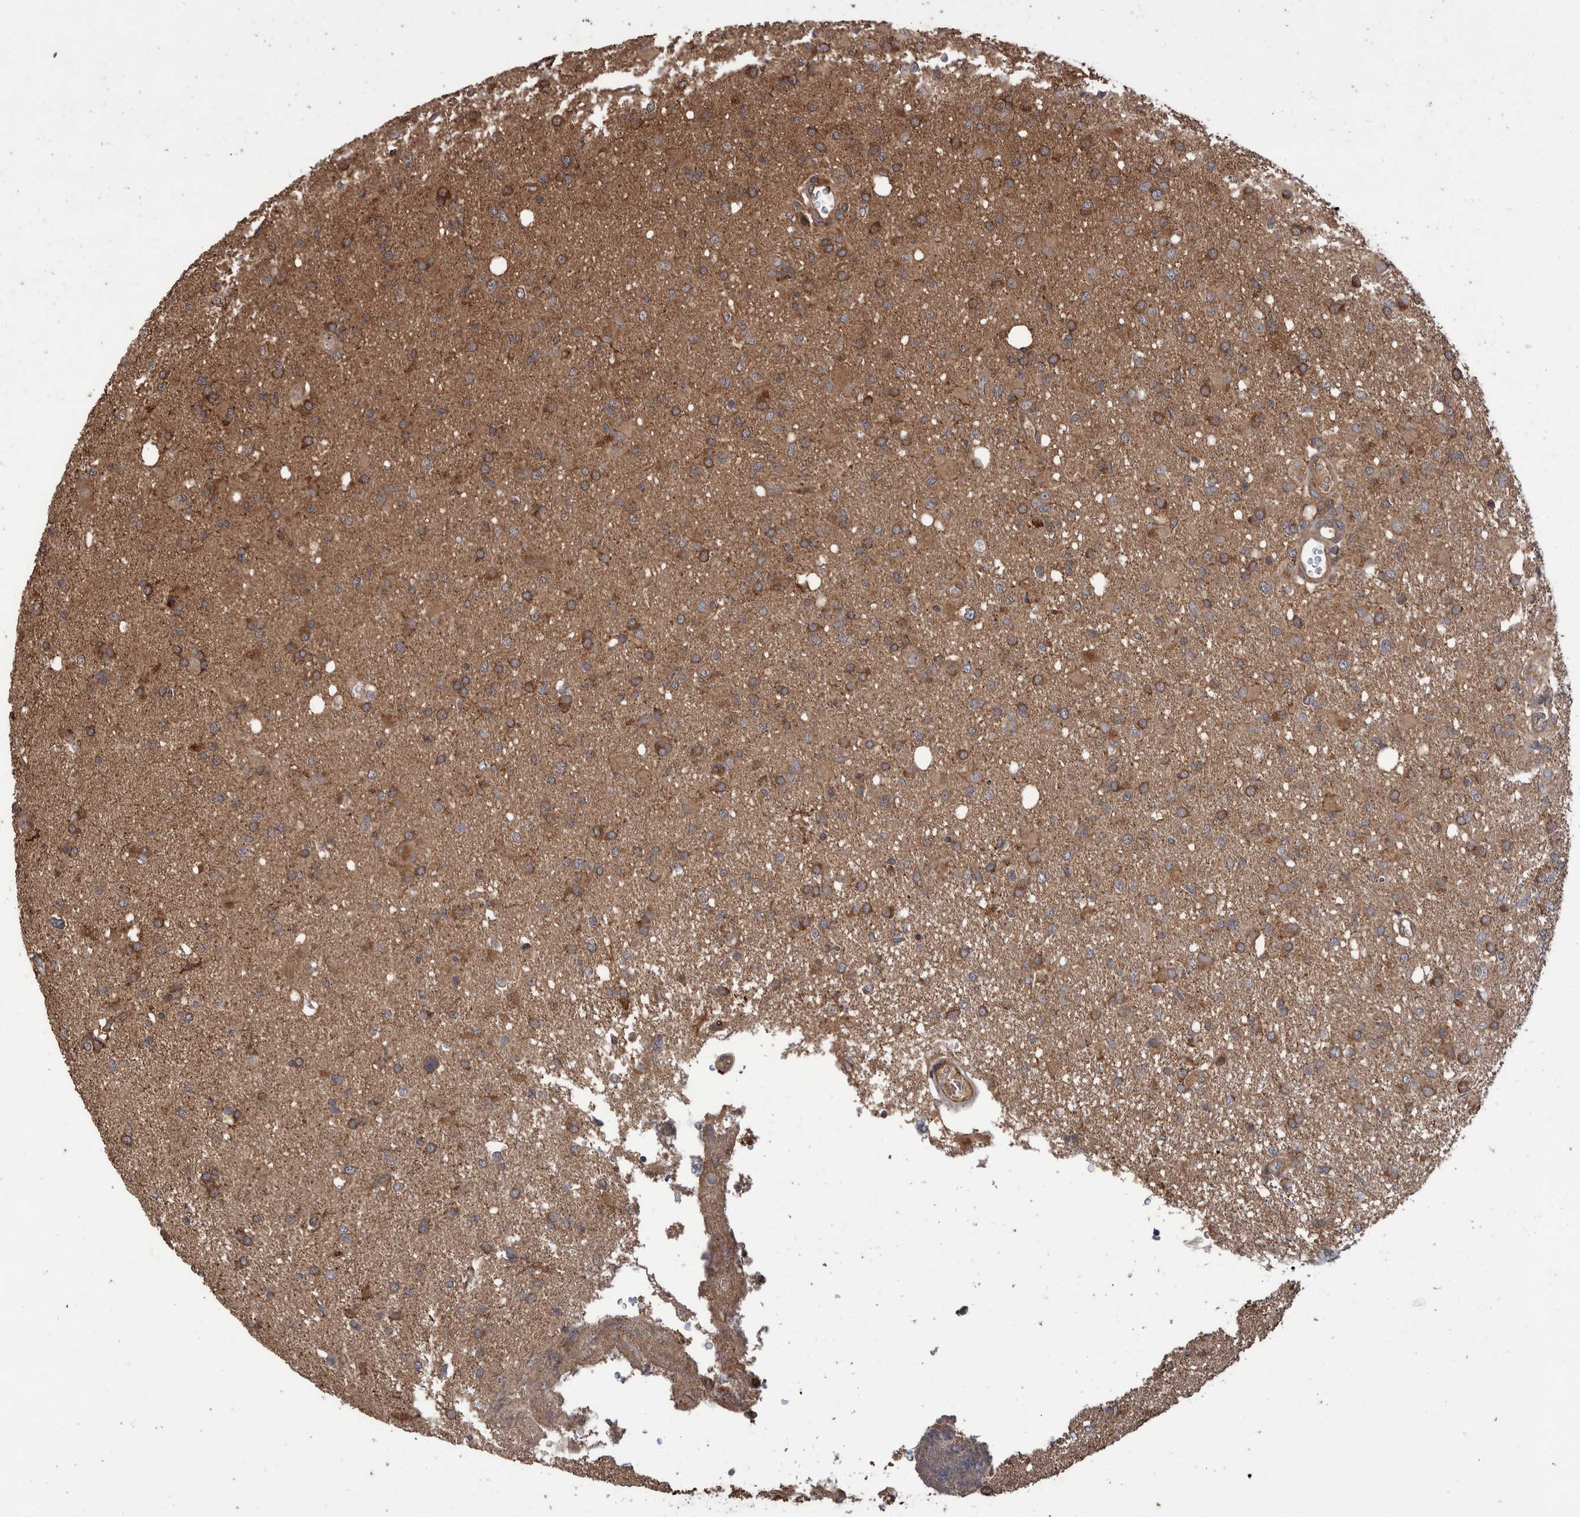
{"staining": {"intensity": "moderate", "quantity": ">75%", "location": "cytoplasmic/membranous"}, "tissue": "glioma", "cell_type": "Tumor cells", "image_type": "cancer", "snomed": [{"axis": "morphology", "description": "Glioma, malignant, High grade"}, {"axis": "topography", "description": "Brain"}], "caption": "High-power microscopy captured an immunohistochemistry (IHC) photomicrograph of glioma, revealing moderate cytoplasmic/membranous expression in about >75% of tumor cells. The staining was performed using DAB to visualize the protein expression in brown, while the nuclei were stained in blue with hematoxylin (Magnification: 20x).", "gene": "VBP1", "patient": {"sex": "female", "age": 57}}